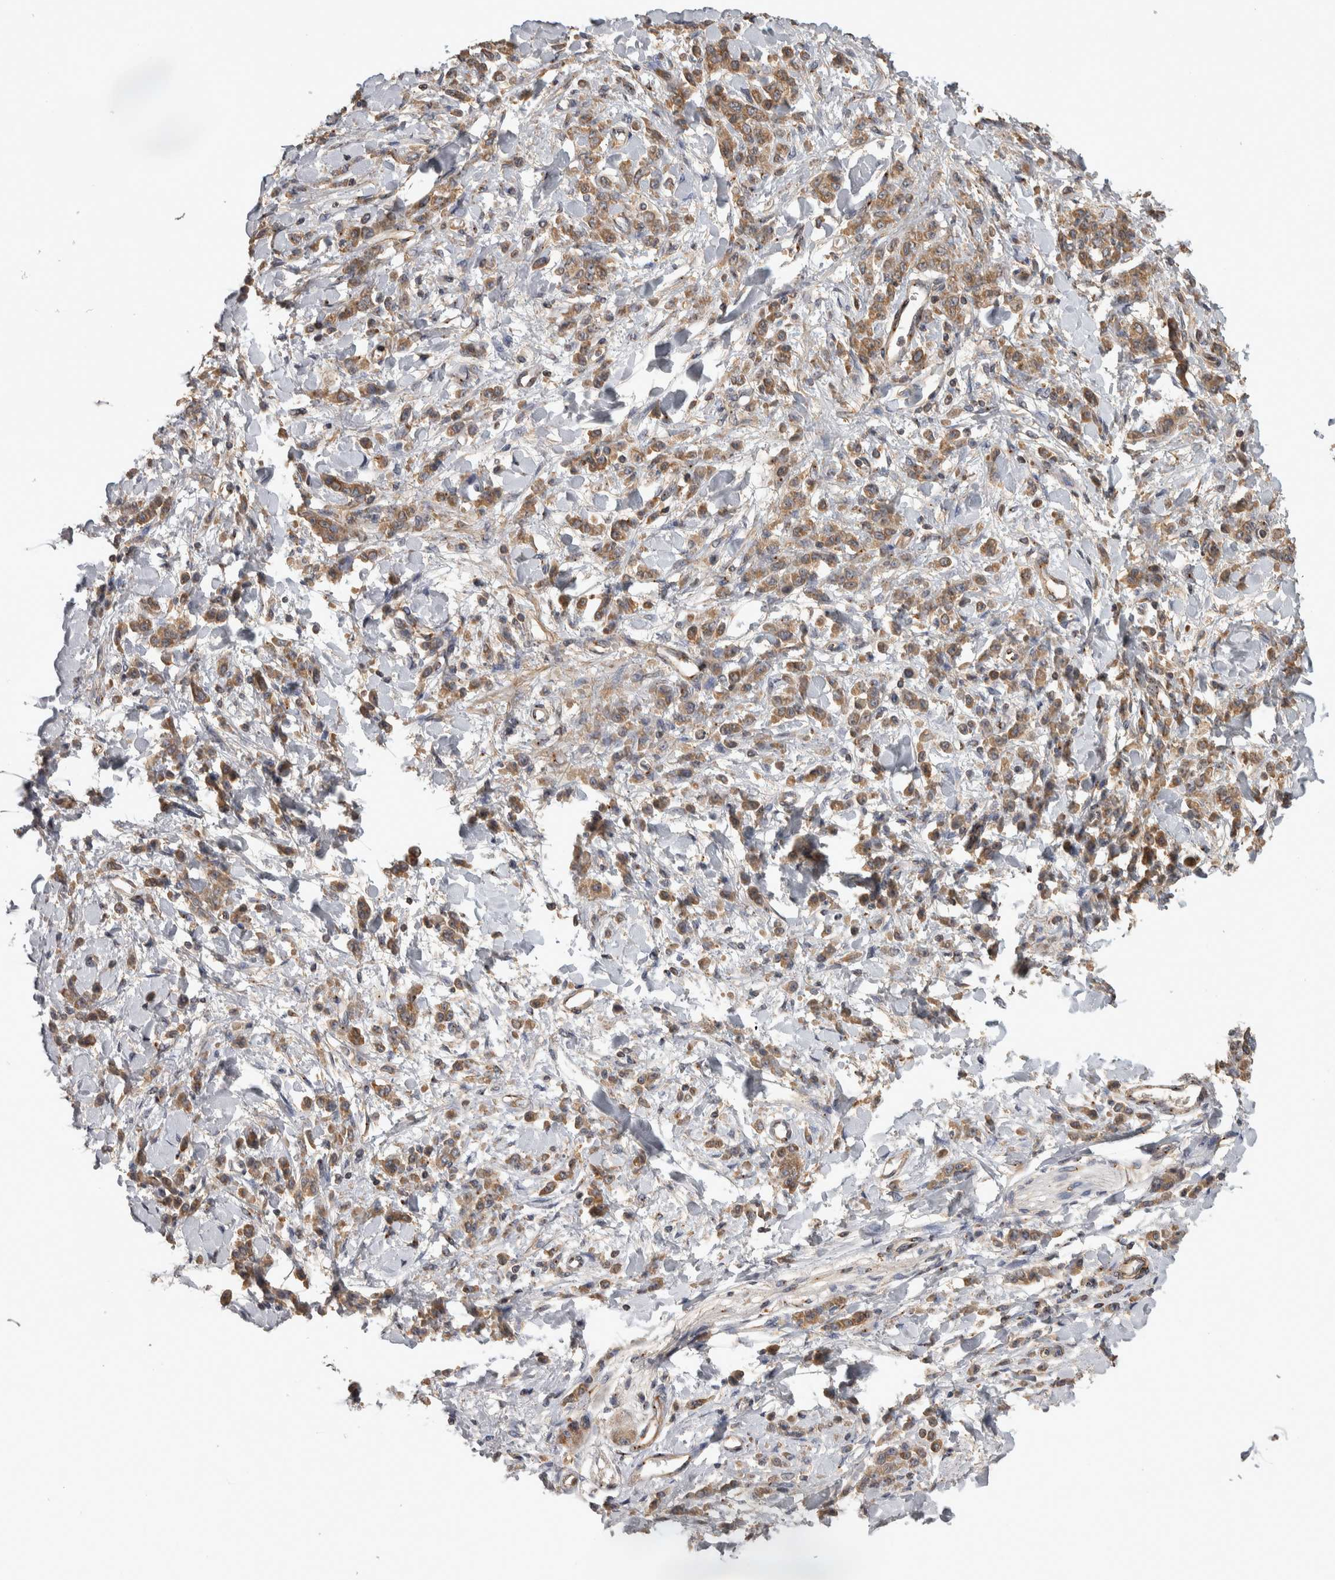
{"staining": {"intensity": "moderate", "quantity": ">75%", "location": "cytoplasmic/membranous"}, "tissue": "stomach cancer", "cell_type": "Tumor cells", "image_type": "cancer", "snomed": [{"axis": "morphology", "description": "Normal tissue, NOS"}, {"axis": "morphology", "description": "Adenocarcinoma, NOS"}, {"axis": "topography", "description": "Stomach"}], "caption": "Stomach adenocarcinoma stained with IHC reveals moderate cytoplasmic/membranous staining in about >75% of tumor cells.", "gene": "IFRD1", "patient": {"sex": "male", "age": 82}}